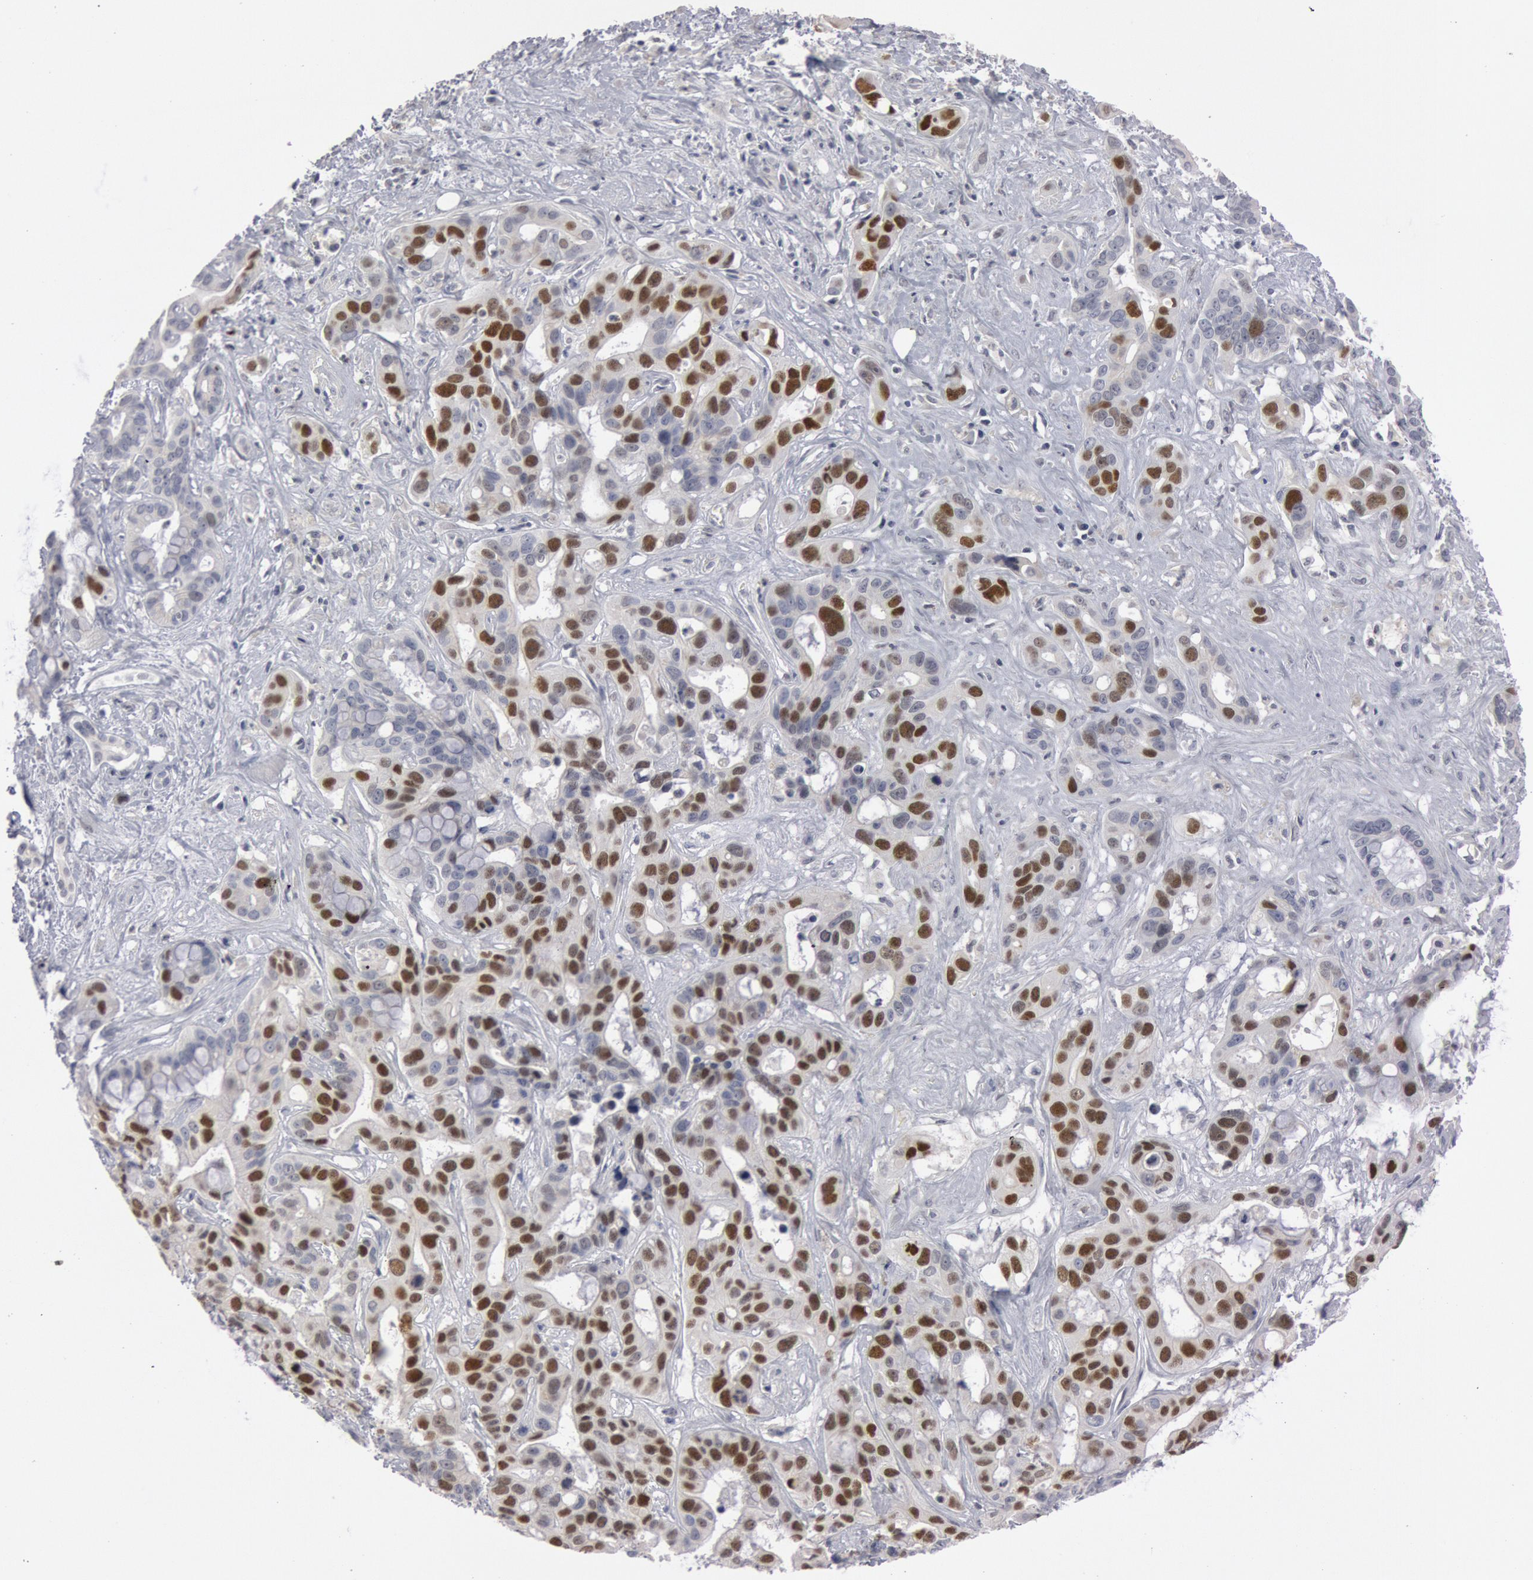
{"staining": {"intensity": "strong", "quantity": "25%-75%", "location": "nuclear"}, "tissue": "liver cancer", "cell_type": "Tumor cells", "image_type": "cancer", "snomed": [{"axis": "morphology", "description": "Cholangiocarcinoma"}, {"axis": "topography", "description": "Liver"}], "caption": "Liver cholangiocarcinoma was stained to show a protein in brown. There is high levels of strong nuclear positivity in approximately 25%-75% of tumor cells.", "gene": "WDHD1", "patient": {"sex": "female", "age": 65}}